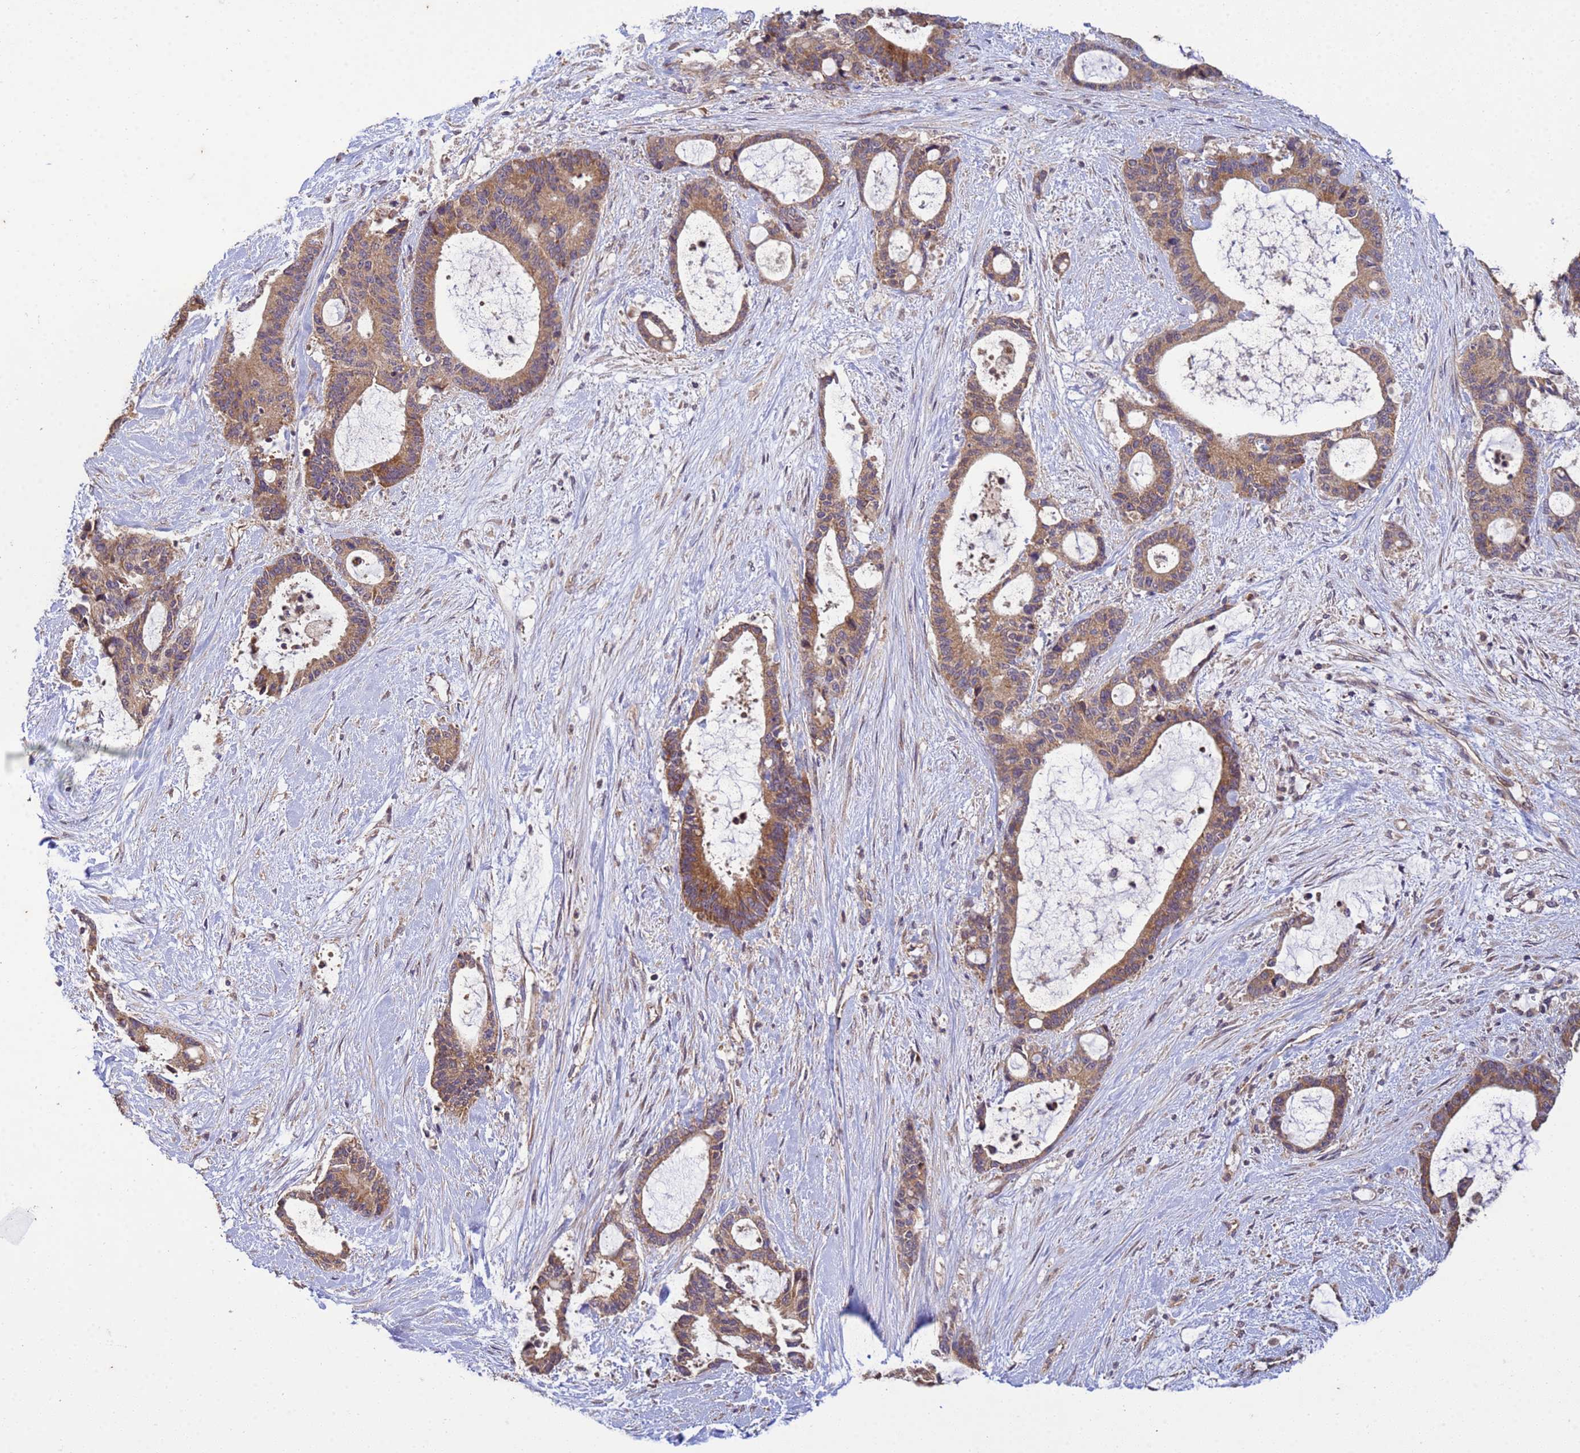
{"staining": {"intensity": "moderate", "quantity": ">75%", "location": "cytoplasmic/membranous"}, "tissue": "liver cancer", "cell_type": "Tumor cells", "image_type": "cancer", "snomed": [{"axis": "morphology", "description": "Normal tissue, NOS"}, {"axis": "morphology", "description": "Cholangiocarcinoma"}, {"axis": "topography", "description": "Liver"}, {"axis": "topography", "description": "Peripheral nerve tissue"}], "caption": "Brown immunohistochemical staining in liver cholangiocarcinoma reveals moderate cytoplasmic/membranous staining in about >75% of tumor cells.", "gene": "P2RX7", "patient": {"sex": "female", "age": 73}}